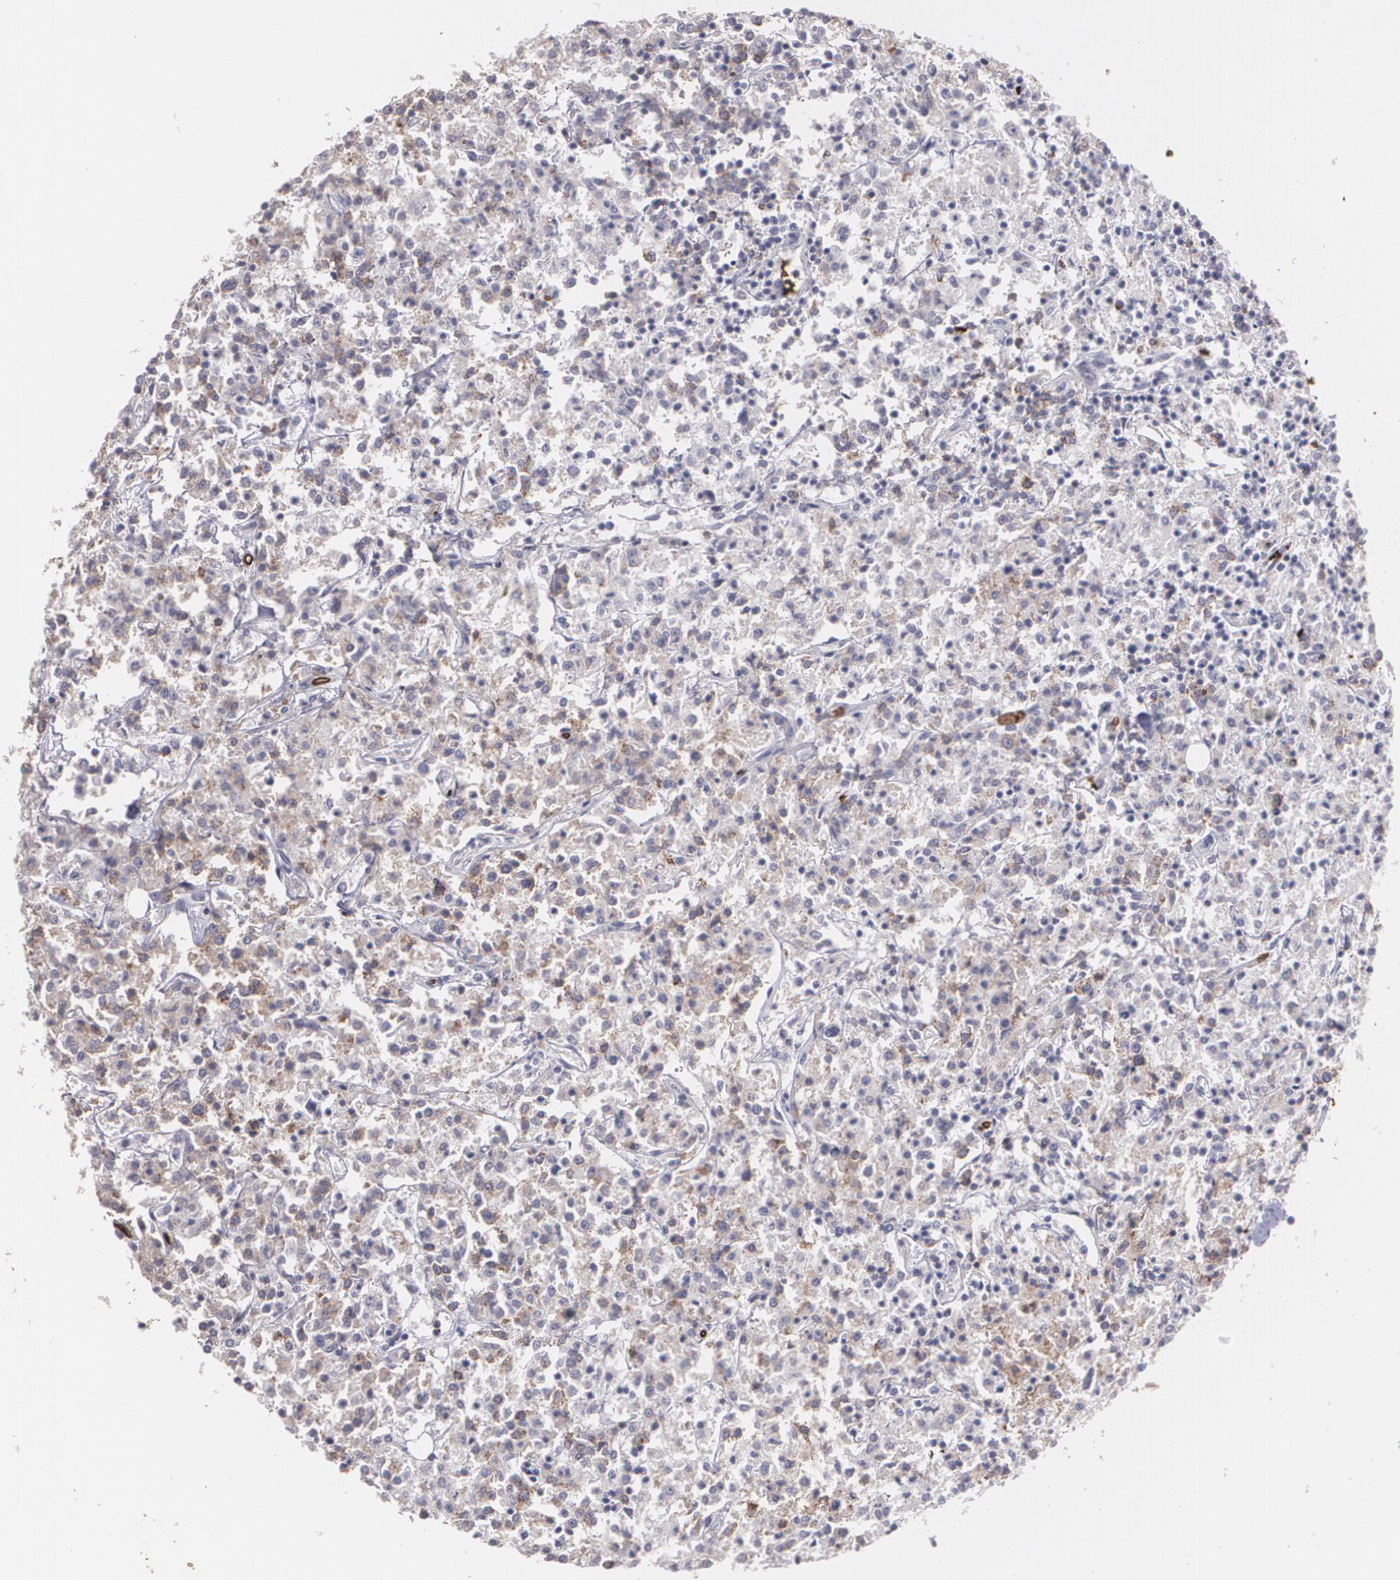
{"staining": {"intensity": "weak", "quantity": ">75%", "location": "cytoplasmic/membranous"}, "tissue": "lymphoma", "cell_type": "Tumor cells", "image_type": "cancer", "snomed": [{"axis": "morphology", "description": "Malignant lymphoma, non-Hodgkin's type, Low grade"}, {"axis": "topography", "description": "Small intestine"}], "caption": "Low-grade malignant lymphoma, non-Hodgkin's type tissue exhibits weak cytoplasmic/membranous staining in approximately >75% of tumor cells The staining was performed using DAB (3,3'-diaminobenzidine), with brown indicating positive protein expression. Nuclei are stained blue with hematoxylin.", "gene": "SLC2A1", "patient": {"sex": "female", "age": 59}}